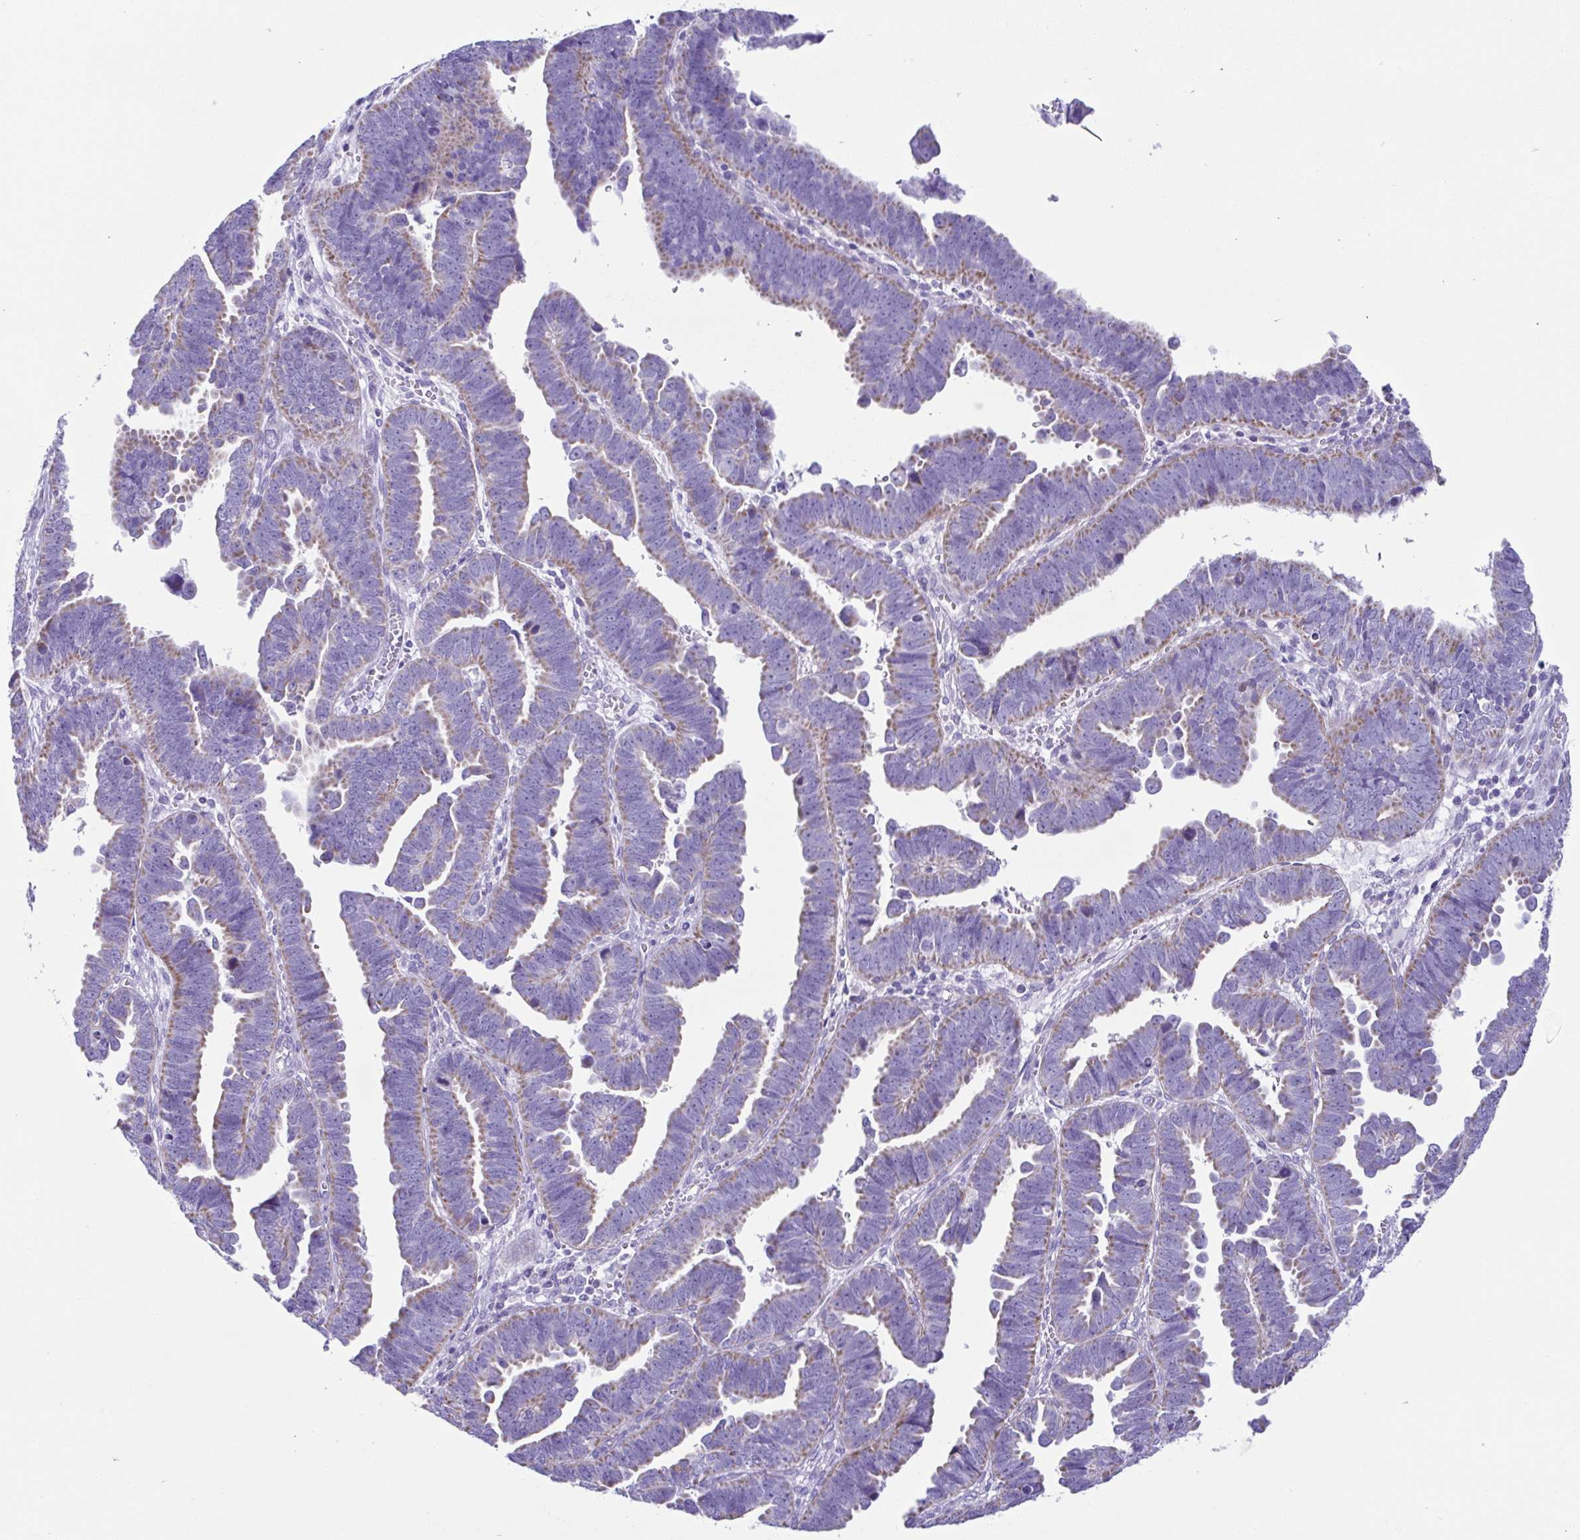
{"staining": {"intensity": "weak", "quantity": ">75%", "location": "cytoplasmic/membranous"}, "tissue": "endometrial cancer", "cell_type": "Tumor cells", "image_type": "cancer", "snomed": [{"axis": "morphology", "description": "Adenocarcinoma, NOS"}, {"axis": "topography", "description": "Endometrium"}], "caption": "Adenocarcinoma (endometrial) stained for a protein shows weak cytoplasmic/membranous positivity in tumor cells. (Brightfield microscopy of DAB IHC at high magnification).", "gene": "ACTRT3", "patient": {"sex": "female", "age": 75}}